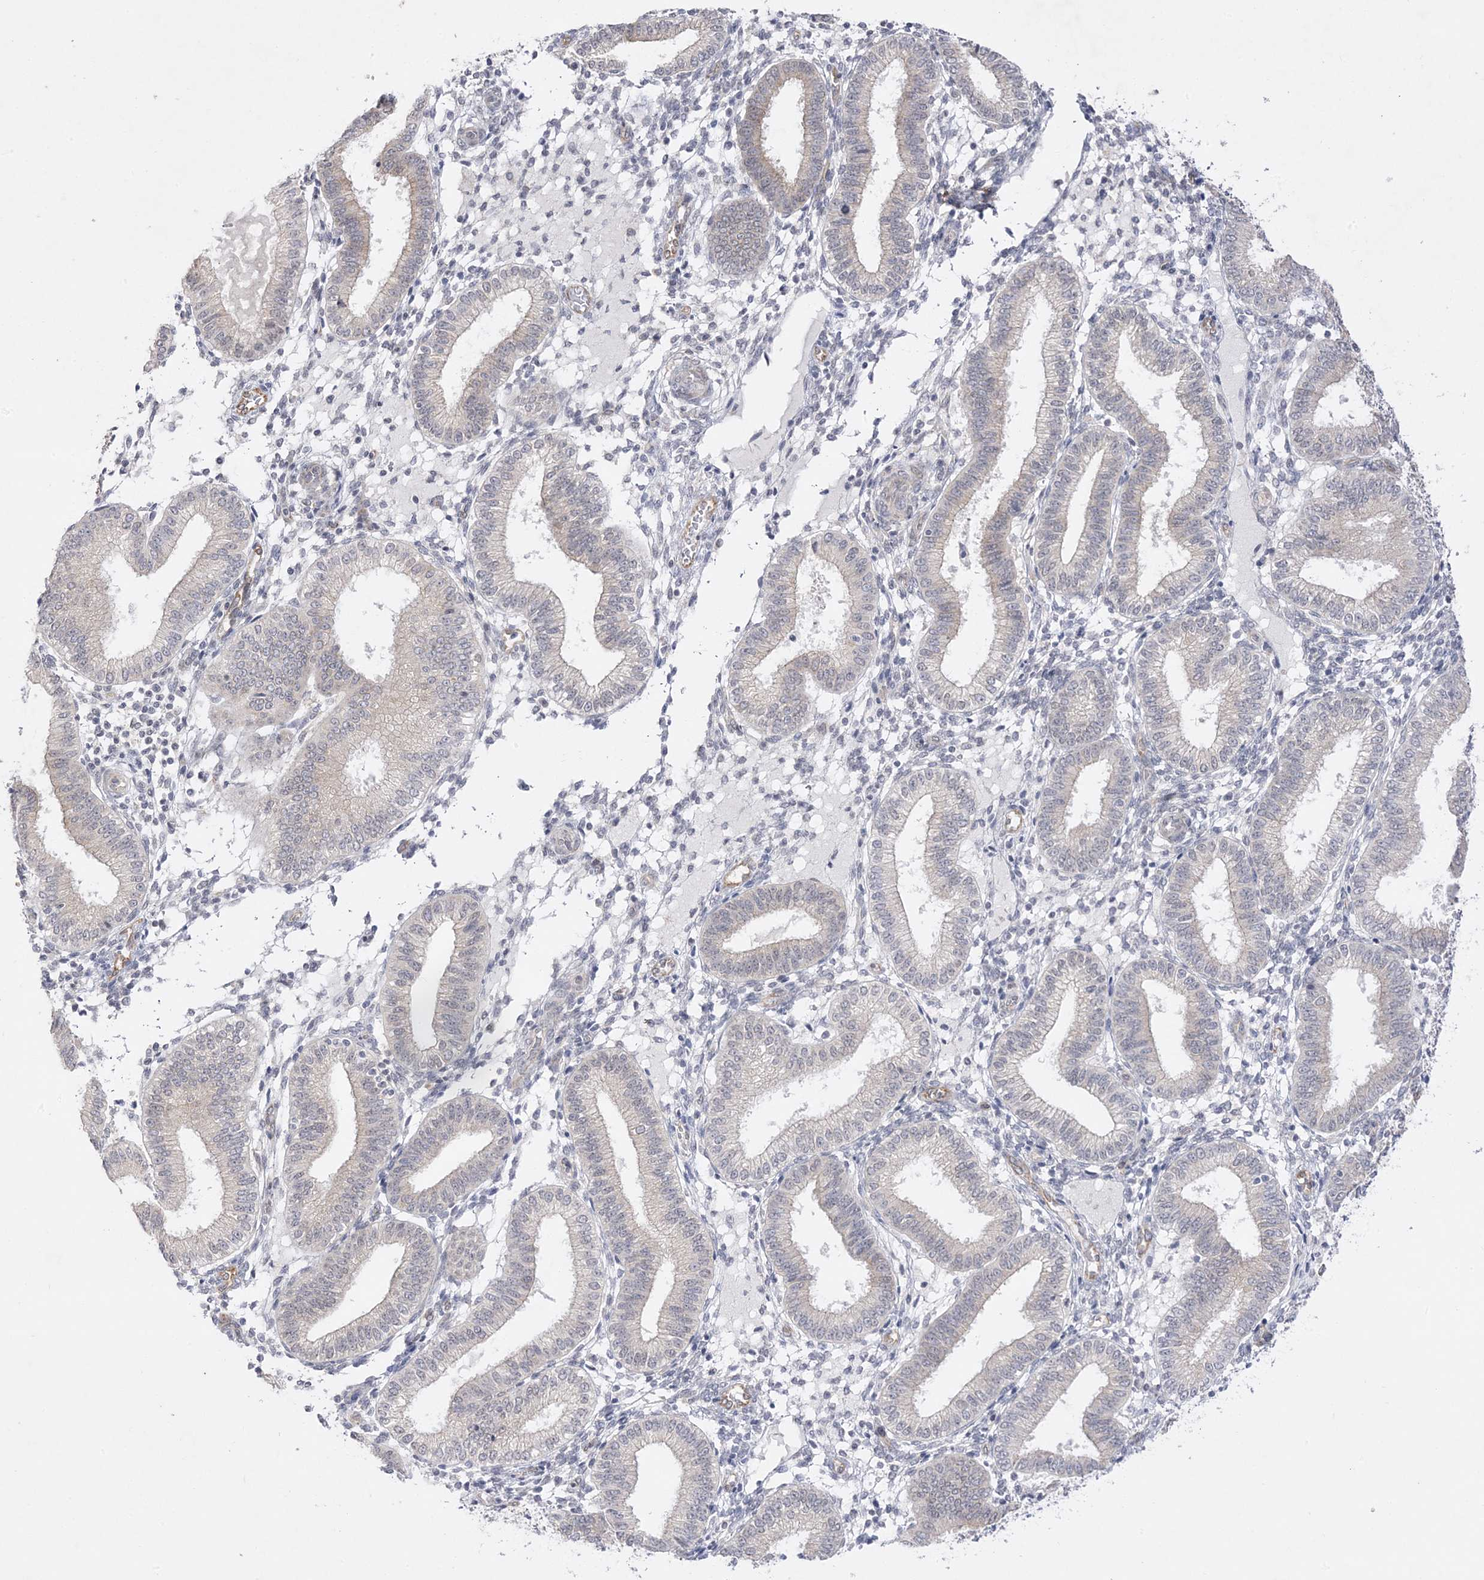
{"staining": {"intensity": "negative", "quantity": "none", "location": "none"}, "tissue": "endometrium", "cell_type": "Cells in endometrial stroma", "image_type": "normal", "snomed": [{"axis": "morphology", "description": "Normal tissue, NOS"}, {"axis": "topography", "description": "Endometrium"}], "caption": "The image shows no staining of cells in endometrial stroma in normal endometrium.", "gene": "C2CD2", "patient": {"sex": "female", "age": 39}}